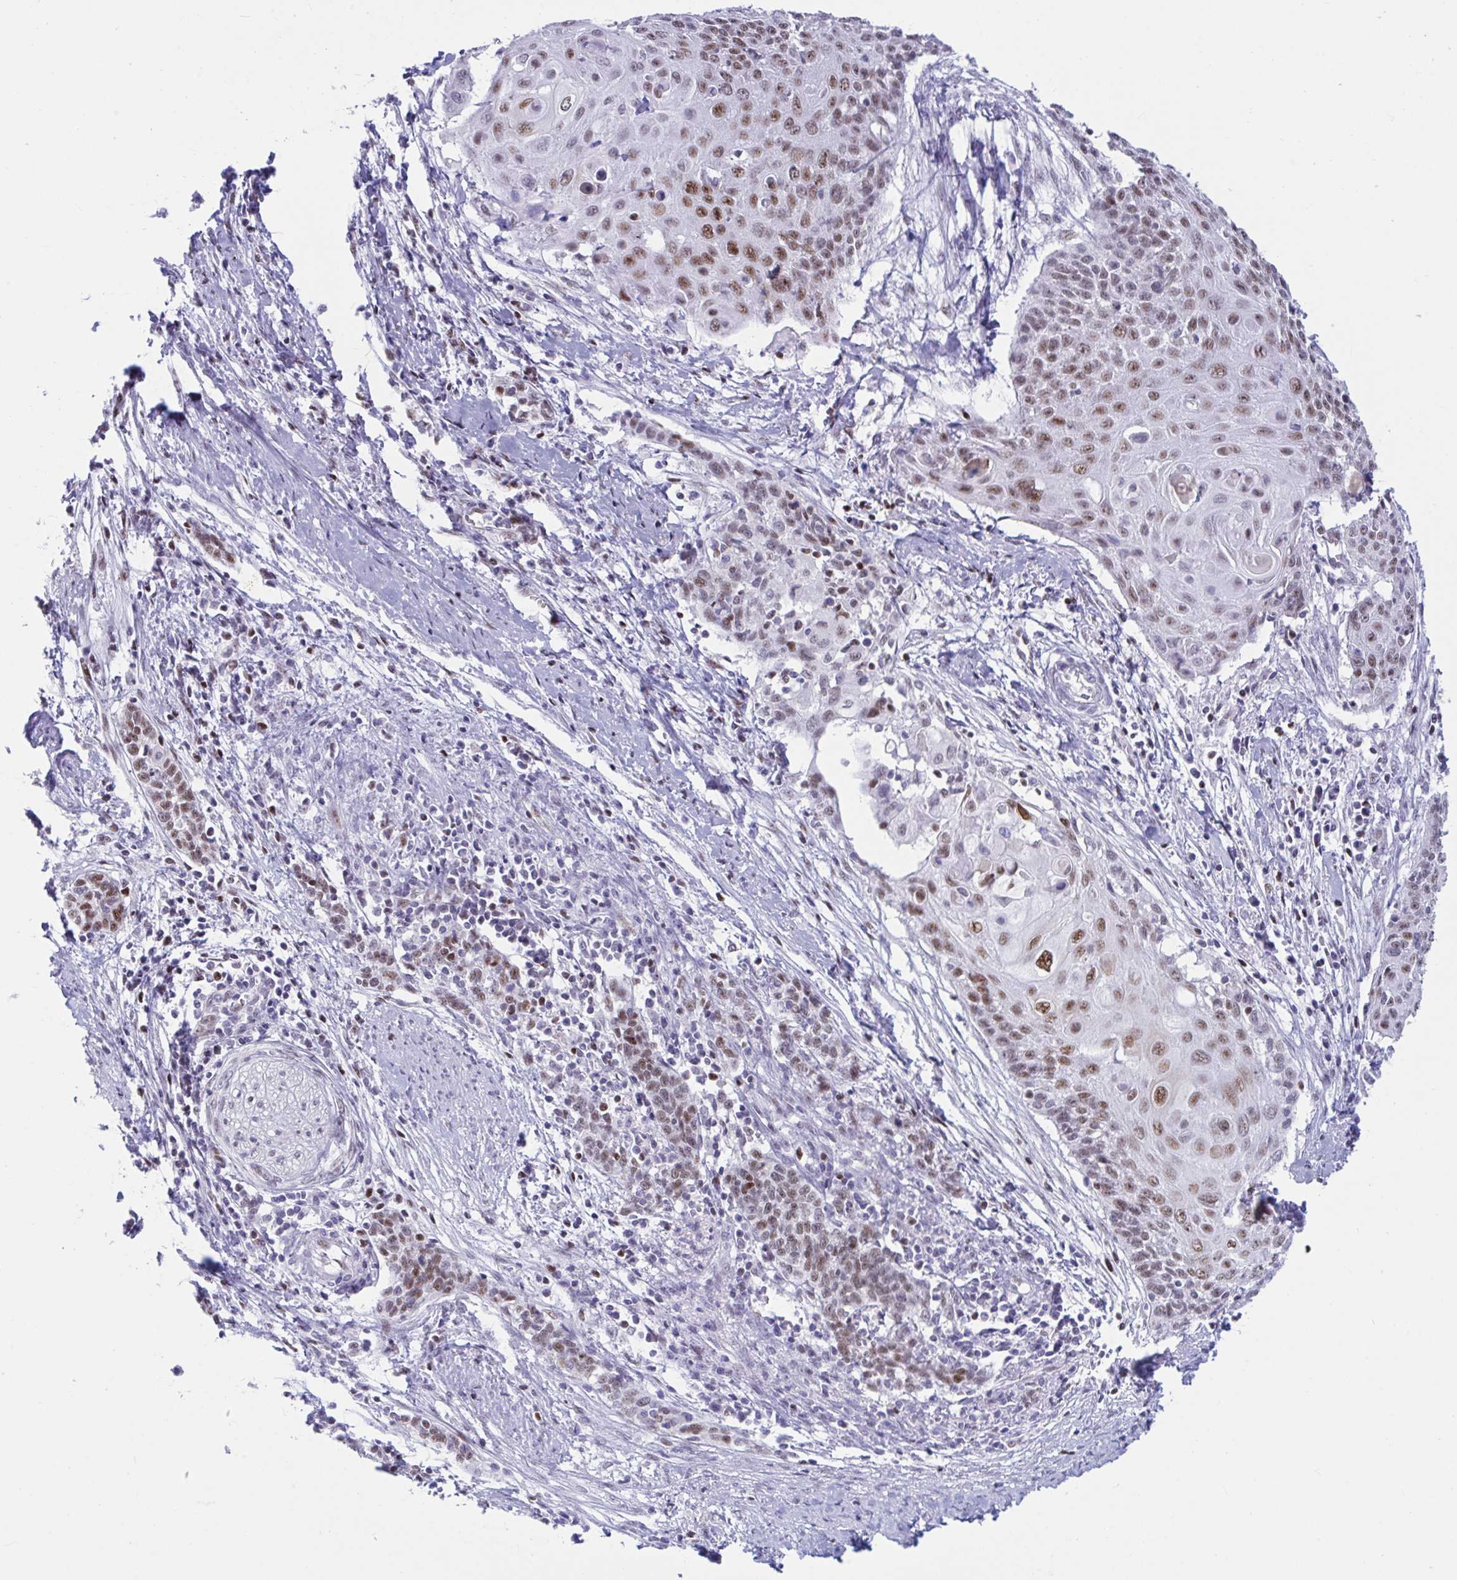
{"staining": {"intensity": "moderate", "quantity": ">75%", "location": "nuclear"}, "tissue": "cervical cancer", "cell_type": "Tumor cells", "image_type": "cancer", "snomed": [{"axis": "morphology", "description": "Squamous cell carcinoma, NOS"}, {"axis": "topography", "description": "Cervix"}], "caption": "Human cervical cancer stained for a protein (brown) shows moderate nuclear positive positivity in approximately >75% of tumor cells.", "gene": "IKZF2", "patient": {"sex": "female", "age": 39}}